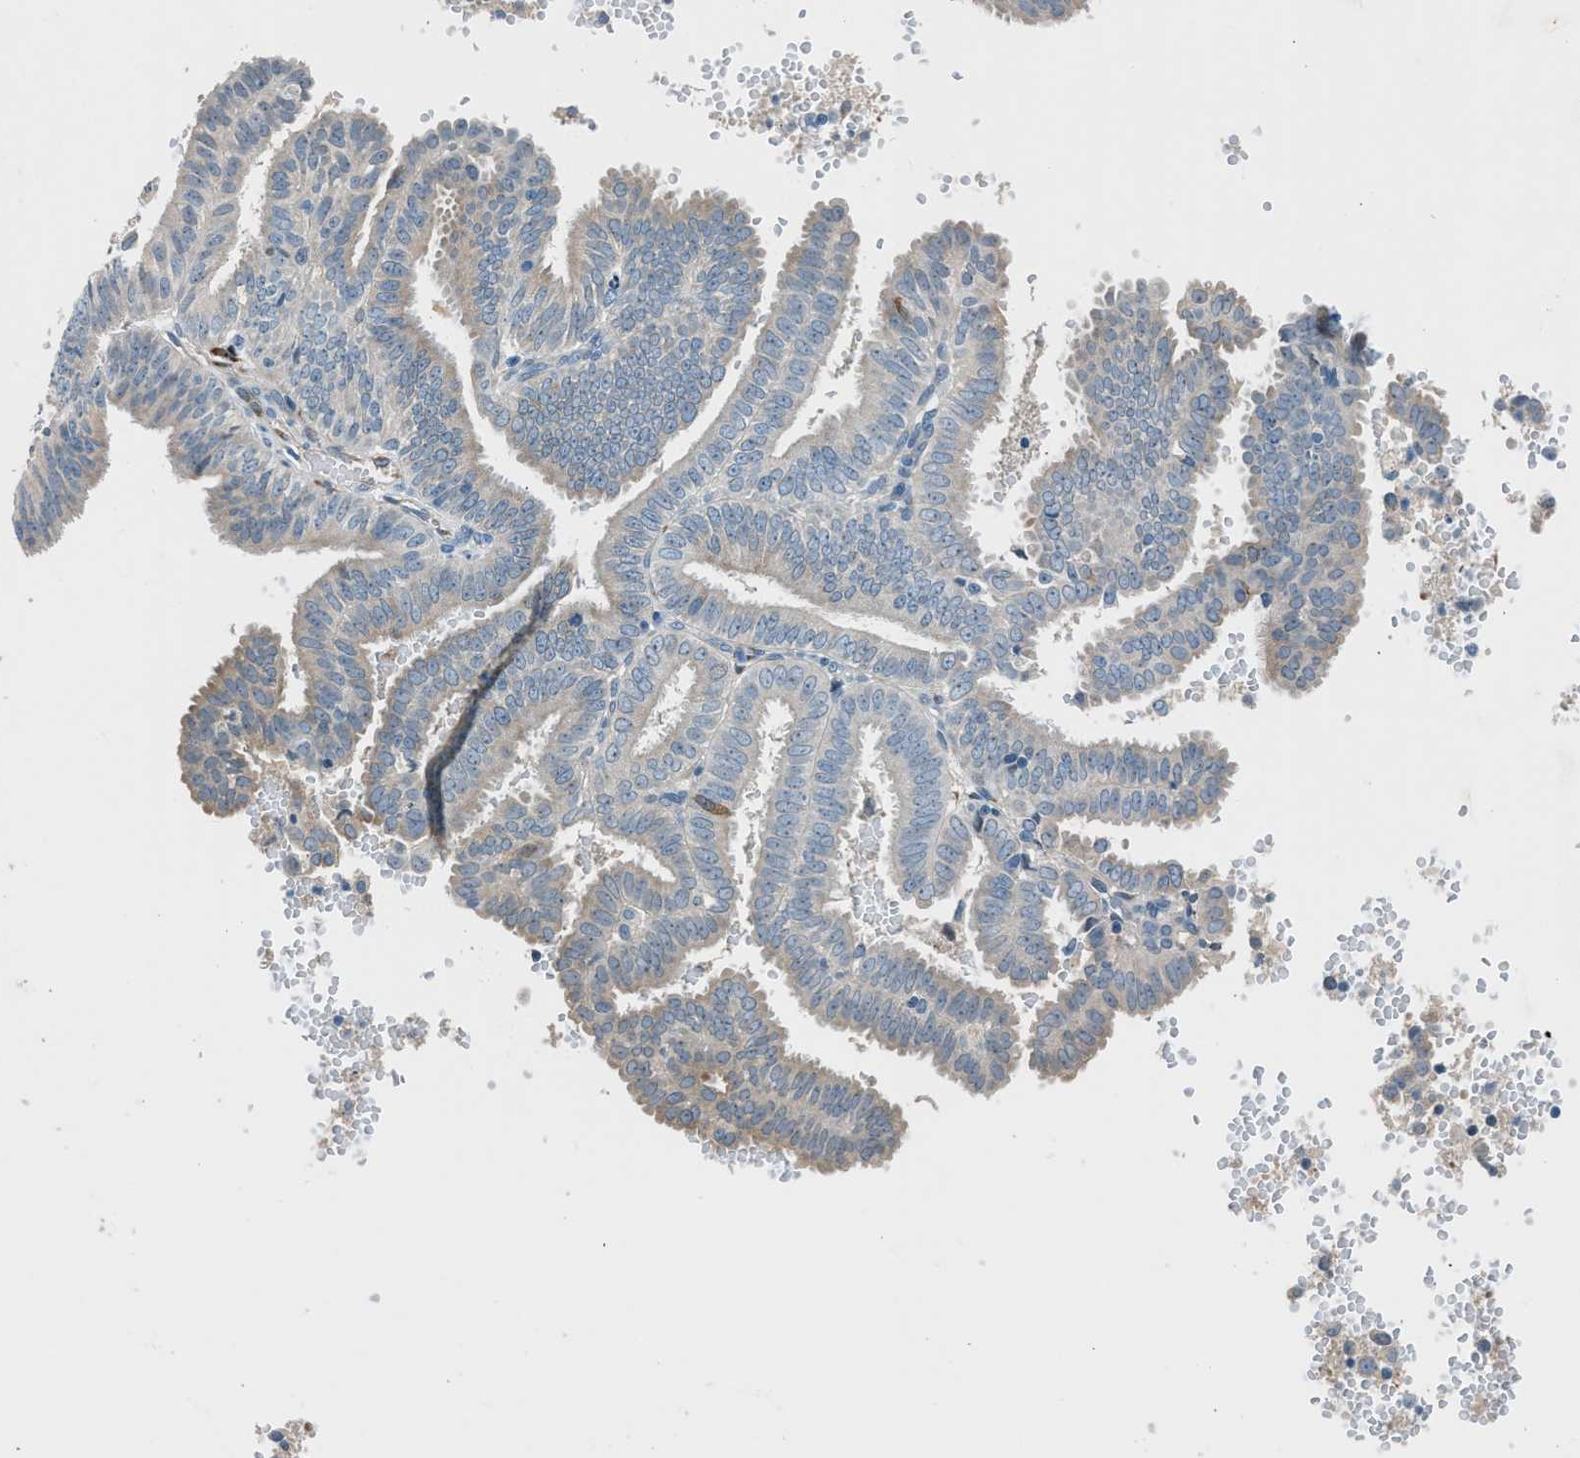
{"staining": {"intensity": "weak", "quantity": "<25%", "location": "cytoplasmic/membranous"}, "tissue": "endometrial cancer", "cell_type": "Tumor cells", "image_type": "cancer", "snomed": [{"axis": "morphology", "description": "Adenocarcinoma, NOS"}, {"axis": "topography", "description": "Endometrium"}], "caption": "Image shows no protein expression in tumor cells of endometrial adenocarcinoma tissue.", "gene": "RNF41", "patient": {"sex": "female", "age": 58}}